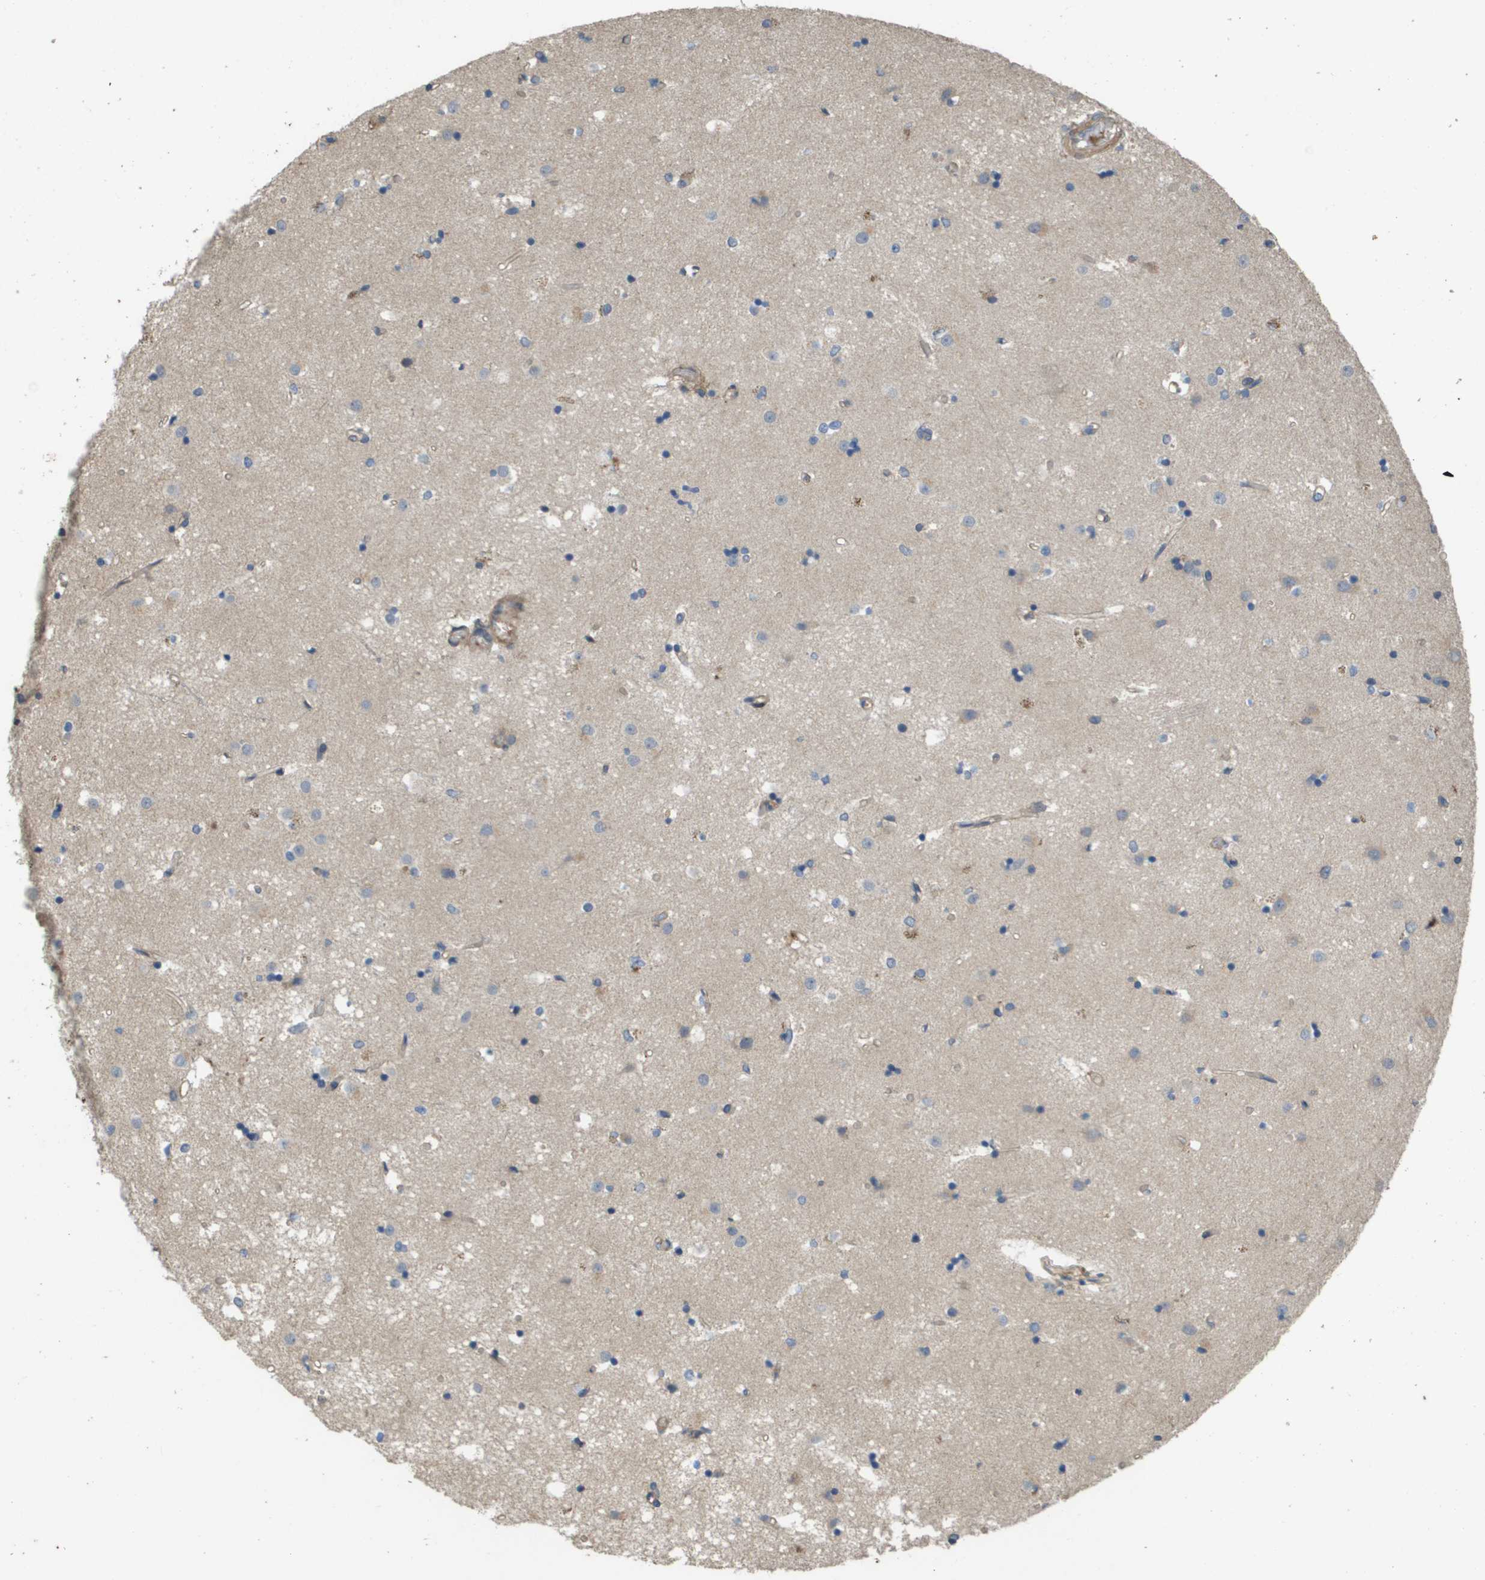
{"staining": {"intensity": "weak", "quantity": "<25%", "location": "cytoplasmic/membranous"}, "tissue": "caudate", "cell_type": "Glial cells", "image_type": "normal", "snomed": [{"axis": "morphology", "description": "Normal tissue, NOS"}, {"axis": "topography", "description": "Lateral ventricle wall"}], "caption": "A micrograph of human caudate is negative for staining in glial cells. (DAB (3,3'-diaminobenzidine) immunohistochemistry (IHC), high magnification).", "gene": "KRT23", "patient": {"sex": "male", "age": 45}}